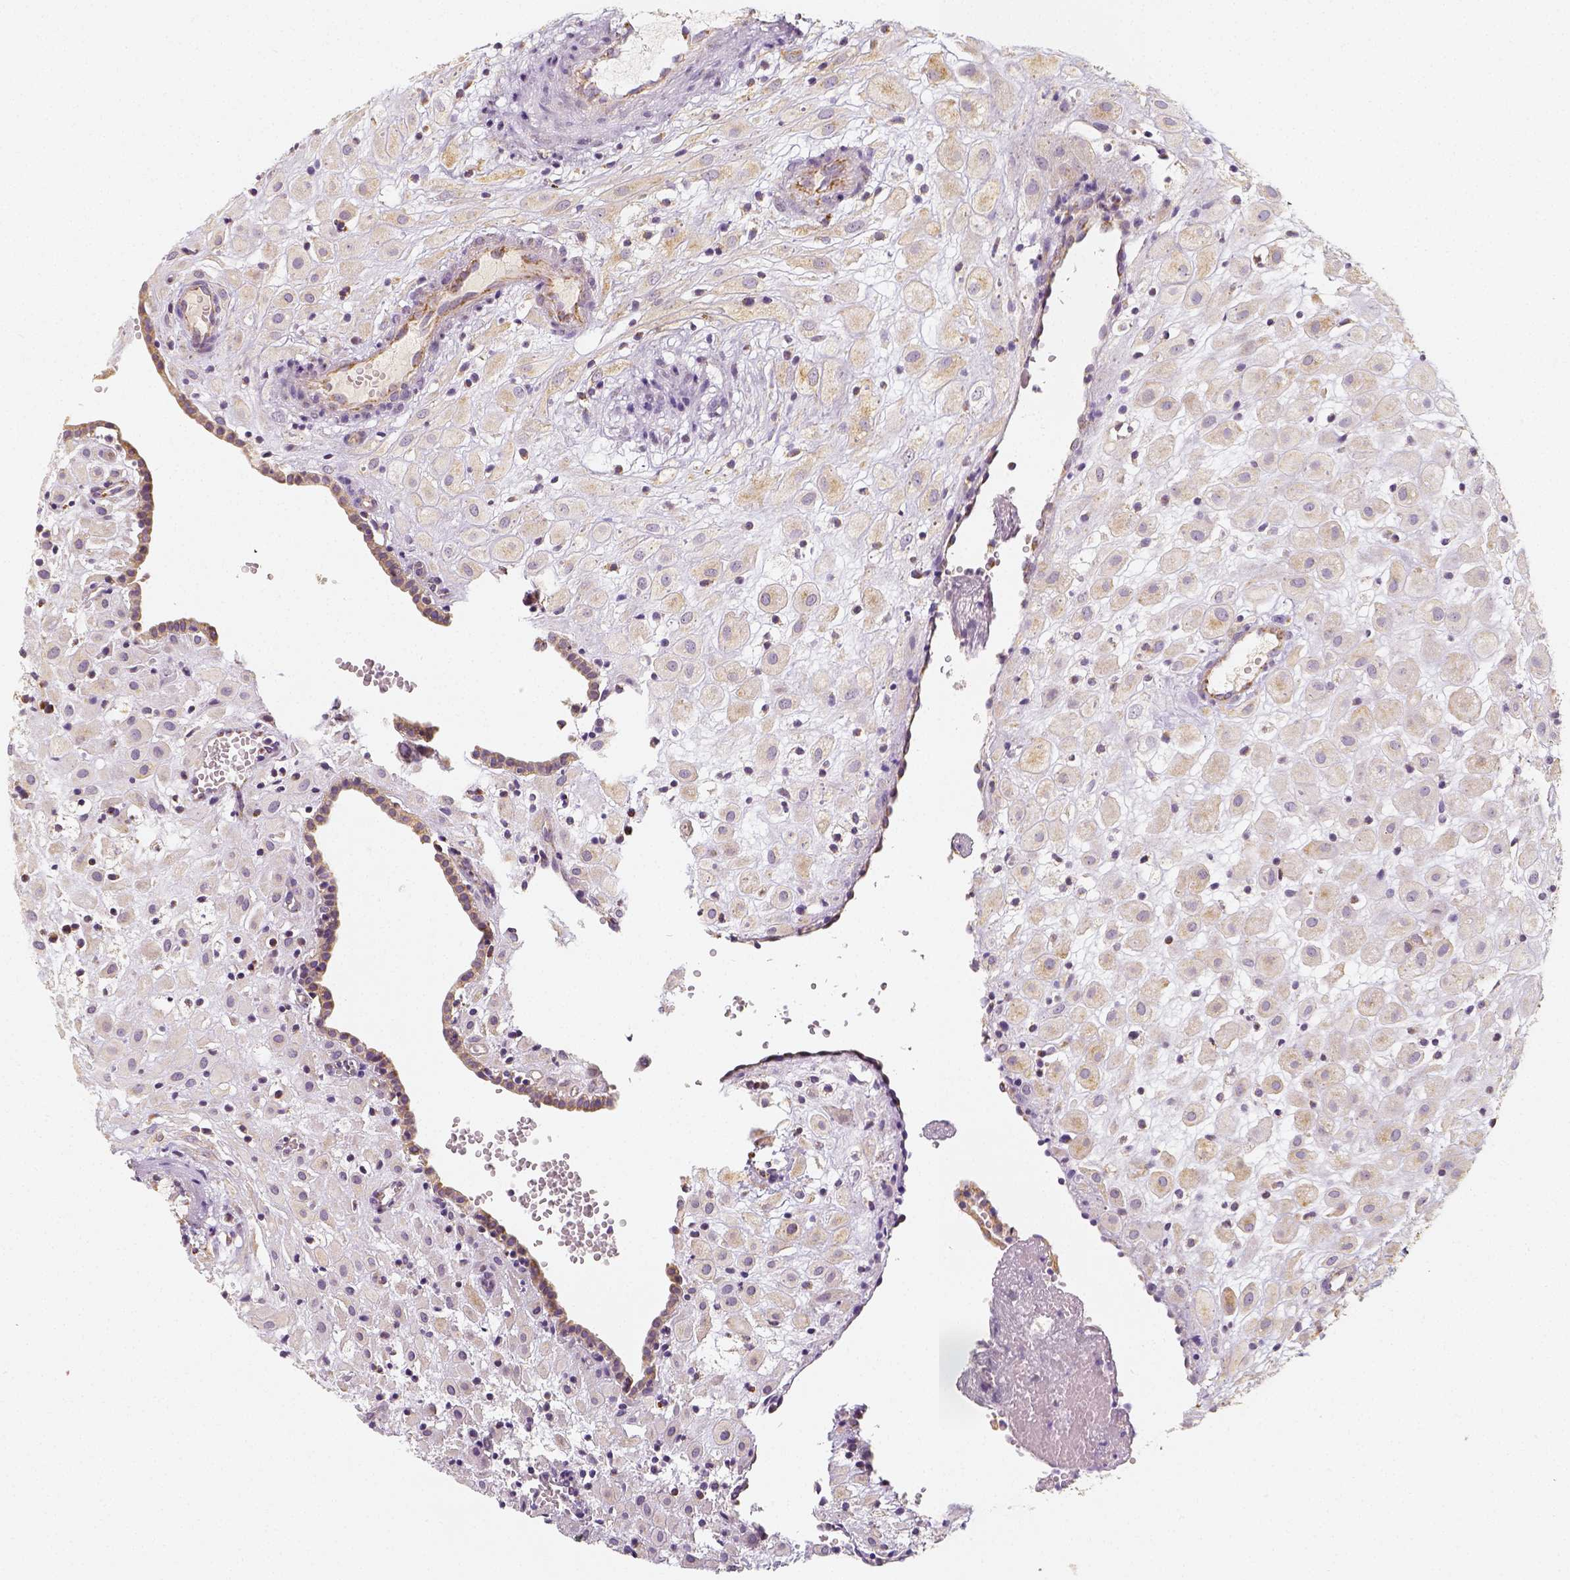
{"staining": {"intensity": "weak", "quantity": "<25%", "location": "cytoplasmic/membranous"}, "tissue": "placenta", "cell_type": "Decidual cells", "image_type": "normal", "snomed": [{"axis": "morphology", "description": "Normal tissue, NOS"}, {"axis": "topography", "description": "Placenta"}], "caption": "DAB immunohistochemical staining of unremarkable placenta reveals no significant expression in decidual cells. The staining is performed using DAB brown chromogen with nuclei counter-stained in using hematoxylin.", "gene": "PGAM5", "patient": {"sex": "female", "age": 24}}